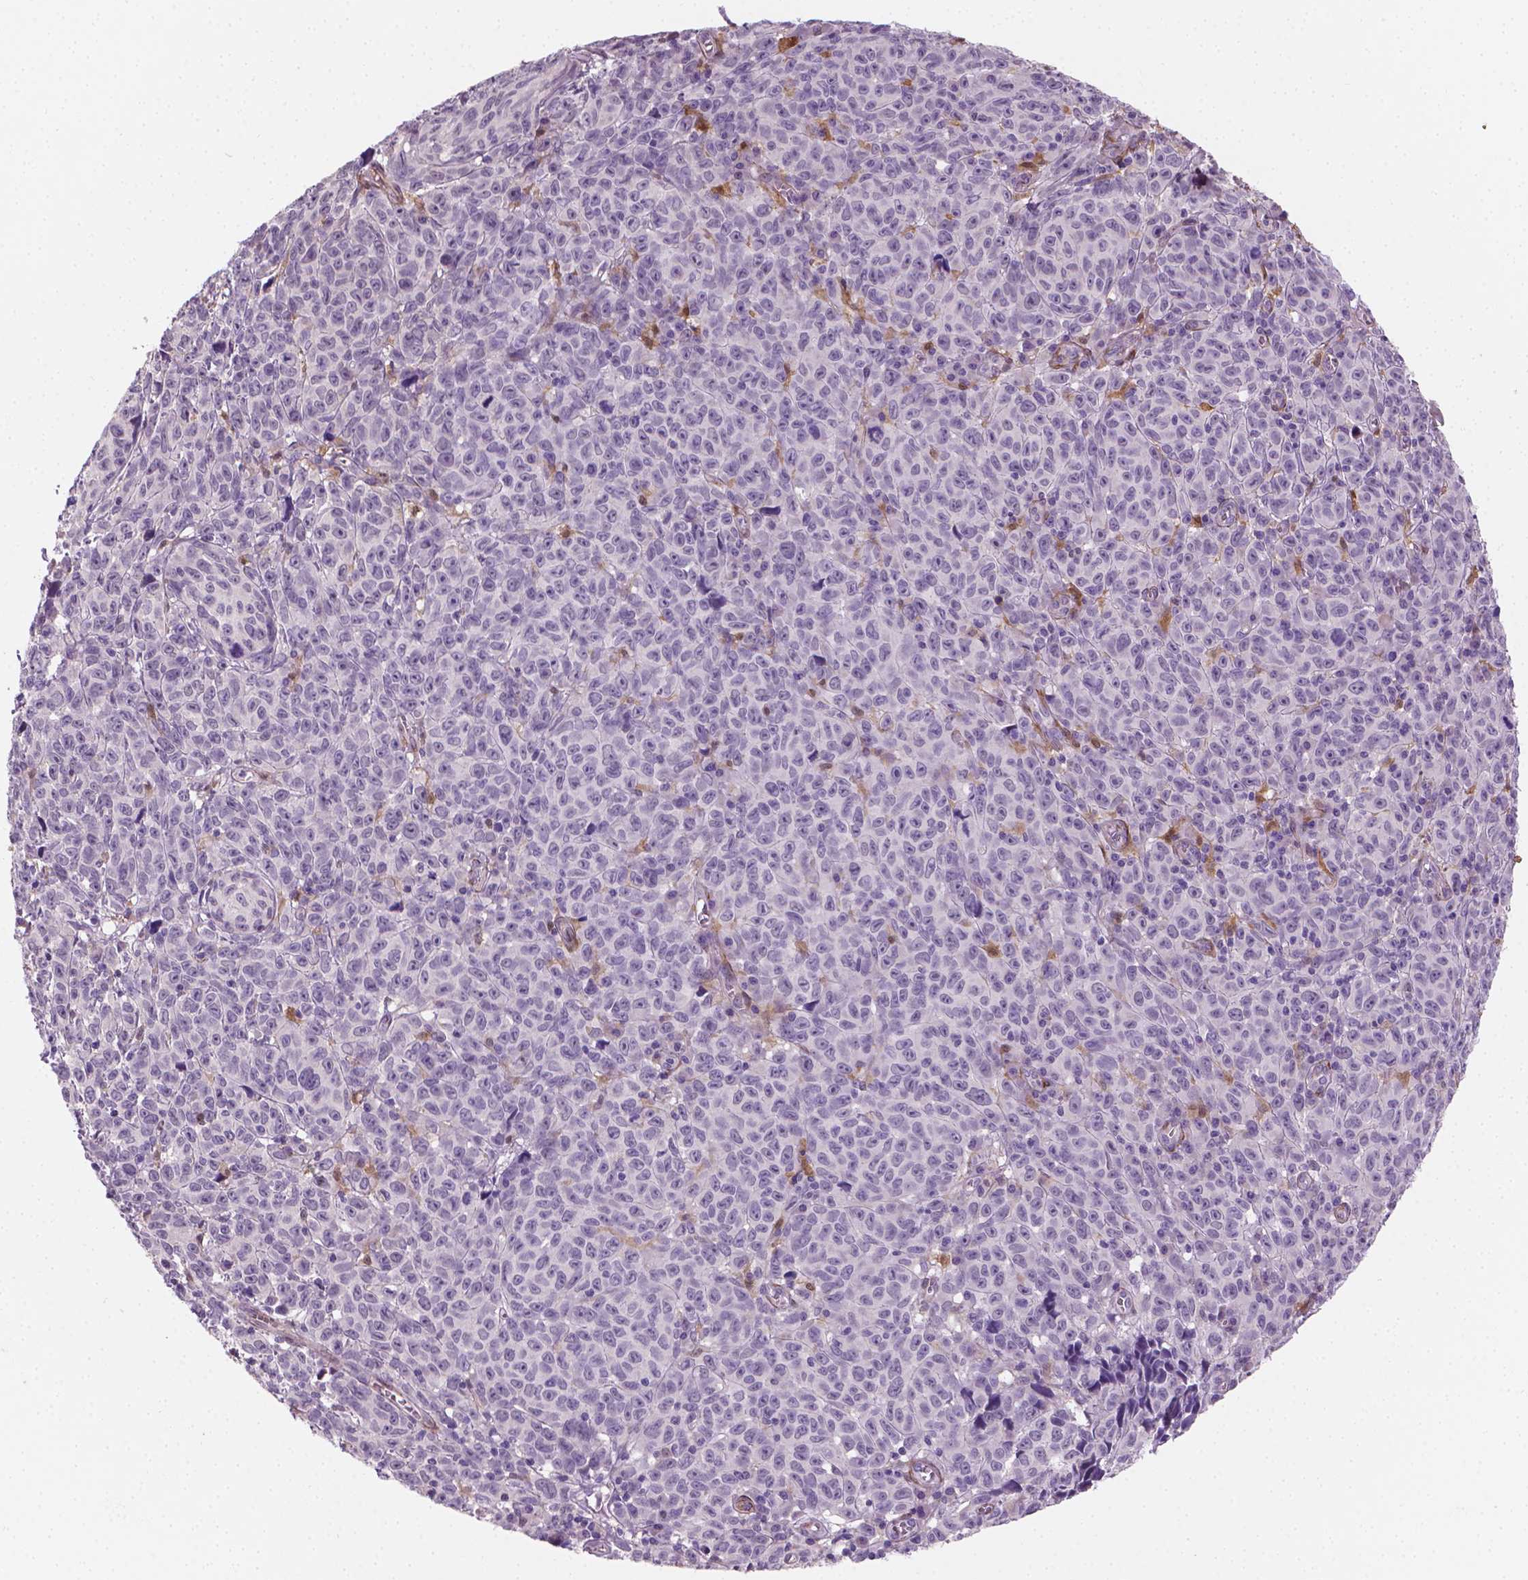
{"staining": {"intensity": "negative", "quantity": "none", "location": "none"}, "tissue": "melanoma", "cell_type": "Tumor cells", "image_type": "cancer", "snomed": [{"axis": "morphology", "description": "Malignant melanoma, NOS"}, {"axis": "topography", "description": "Vulva, labia, clitoris and Bartholin´s gland, NO"}], "caption": "Malignant melanoma was stained to show a protein in brown. There is no significant staining in tumor cells.", "gene": "GSDMA", "patient": {"sex": "female", "age": 75}}